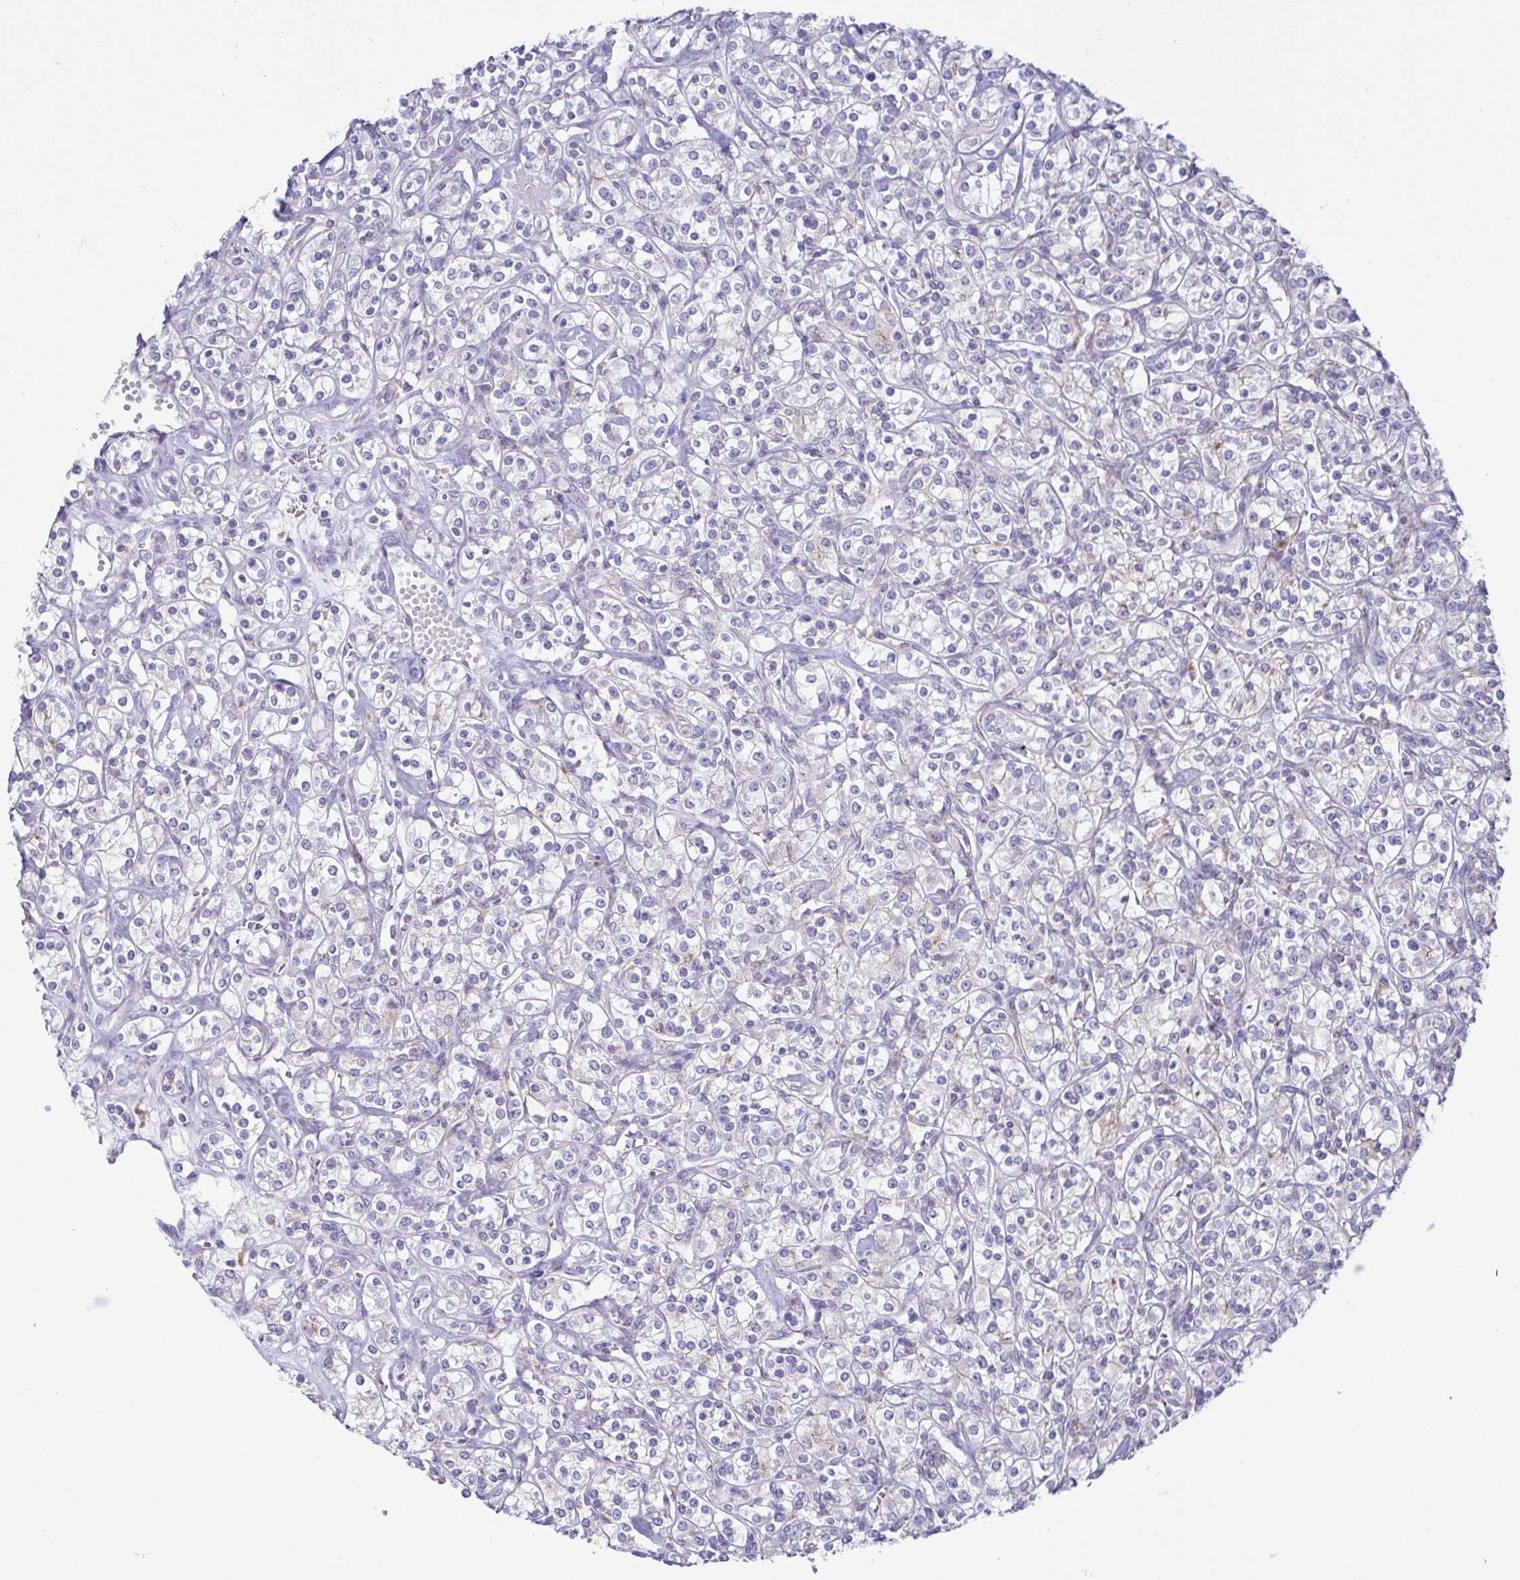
{"staining": {"intensity": "negative", "quantity": "none", "location": "none"}, "tissue": "renal cancer", "cell_type": "Tumor cells", "image_type": "cancer", "snomed": [{"axis": "morphology", "description": "Adenocarcinoma, NOS"}, {"axis": "topography", "description": "Kidney"}], "caption": "Adenocarcinoma (renal) stained for a protein using IHC demonstrates no positivity tumor cells.", "gene": "ATP6V1G2", "patient": {"sex": "male", "age": 77}}